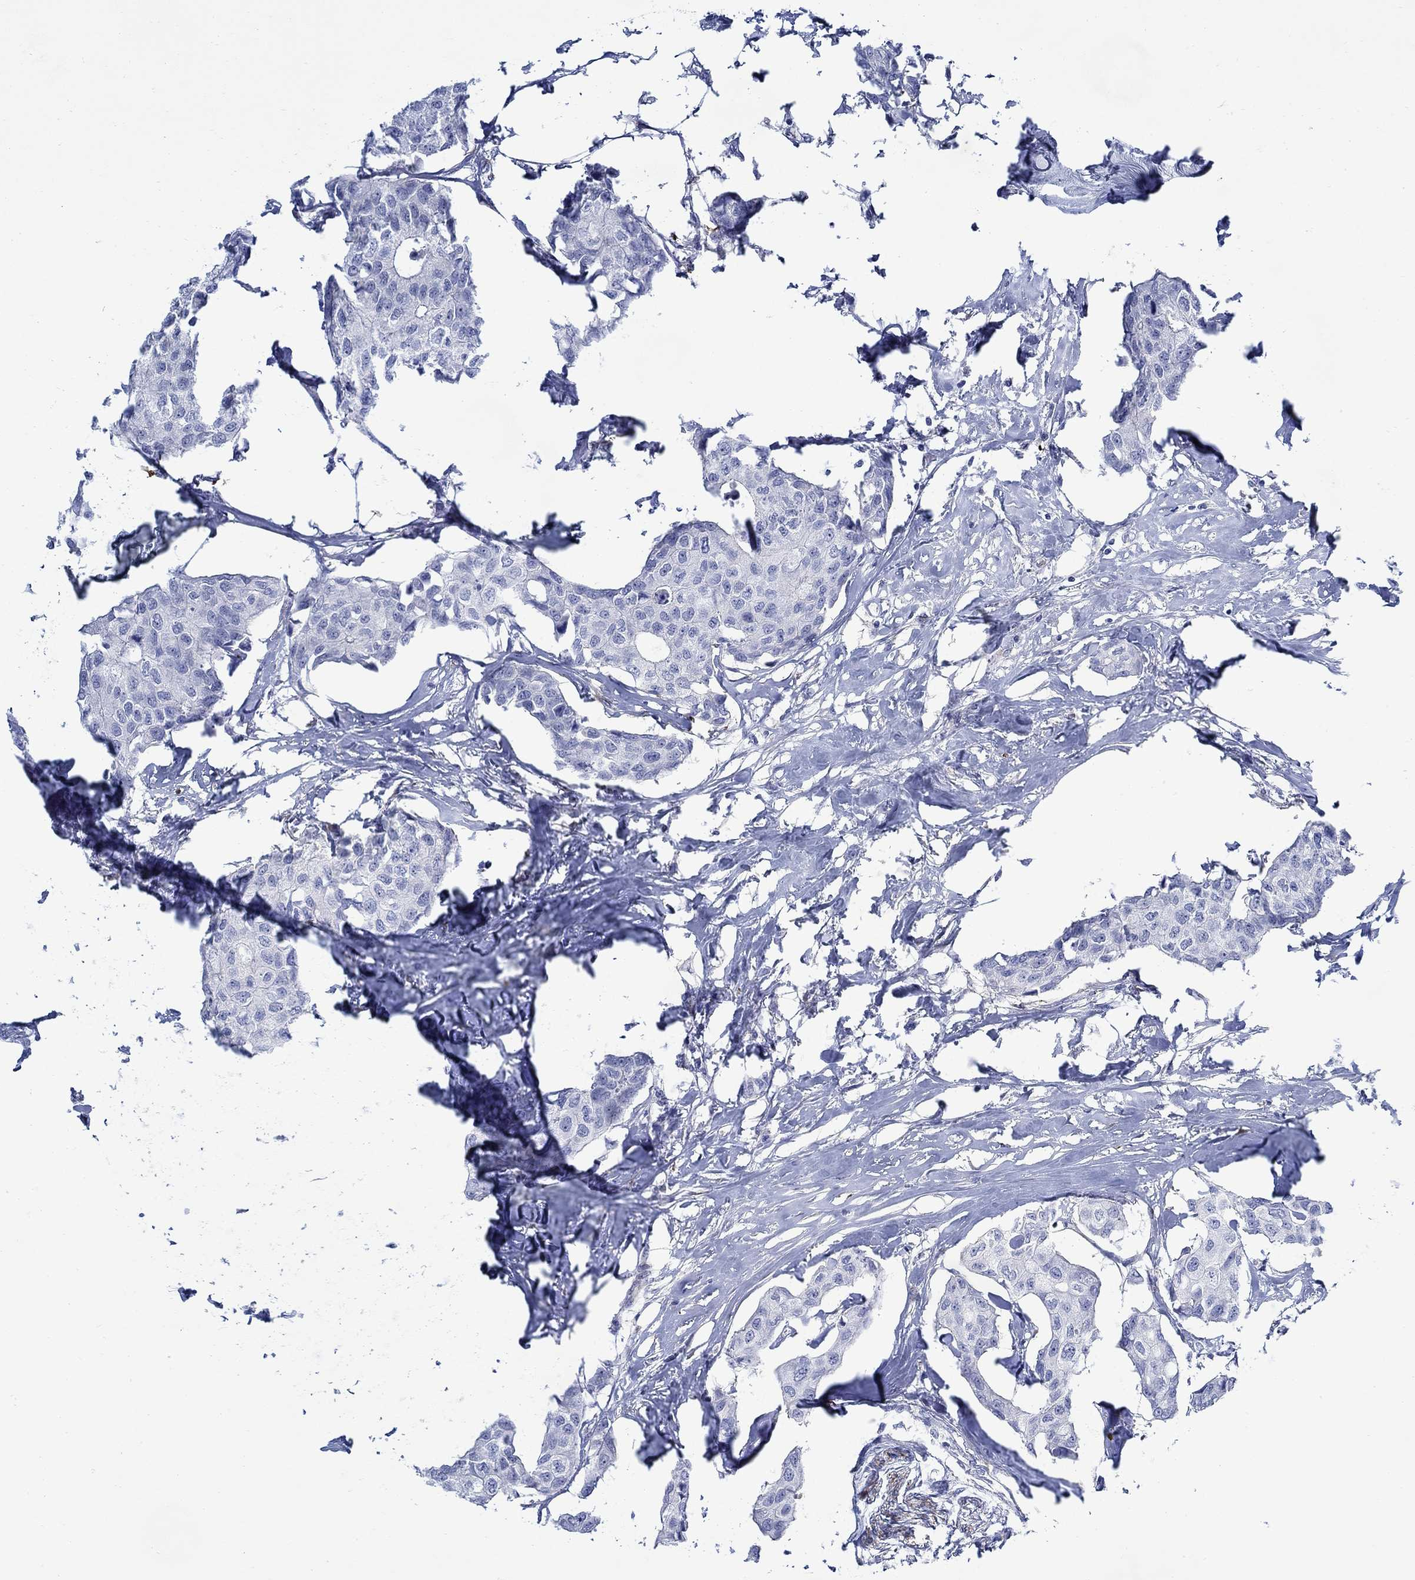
{"staining": {"intensity": "negative", "quantity": "none", "location": "none"}, "tissue": "breast cancer", "cell_type": "Tumor cells", "image_type": "cancer", "snomed": [{"axis": "morphology", "description": "Duct carcinoma"}, {"axis": "topography", "description": "Breast"}], "caption": "The photomicrograph shows no staining of tumor cells in breast invasive ductal carcinoma.", "gene": "KSR2", "patient": {"sex": "female", "age": 80}}